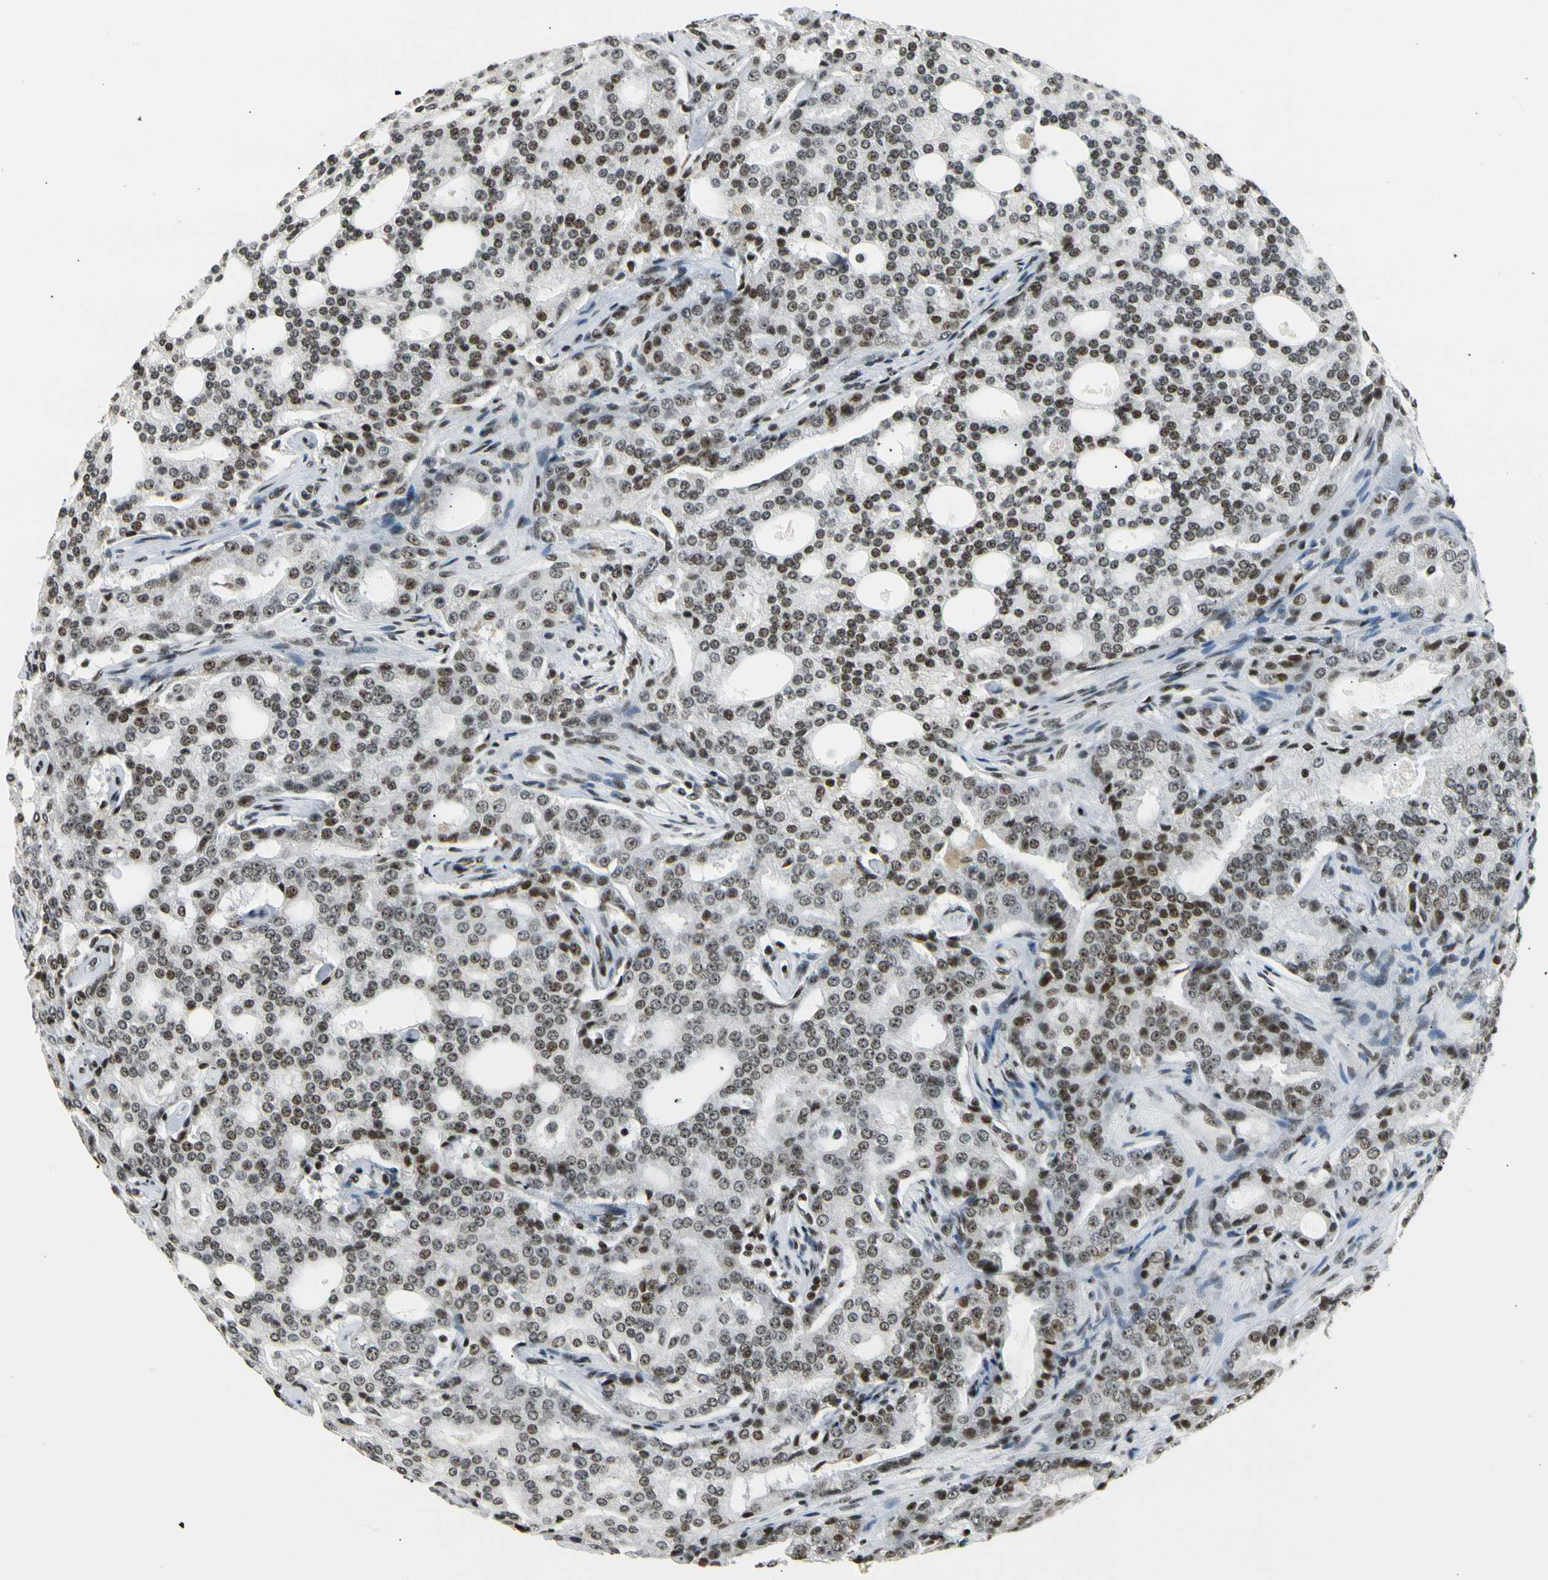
{"staining": {"intensity": "moderate", "quantity": ">75%", "location": "nuclear"}, "tissue": "prostate cancer", "cell_type": "Tumor cells", "image_type": "cancer", "snomed": [{"axis": "morphology", "description": "Adenocarcinoma, High grade"}, {"axis": "topography", "description": "Prostate"}], "caption": "High-magnification brightfield microscopy of high-grade adenocarcinoma (prostate) stained with DAB (brown) and counterstained with hematoxylin (blue). tumor cells exhibit moderate nuclear expression is present in about>75% of cells.", "gene": "UBTF", "patient": {"sex": "male", "age": 72}}